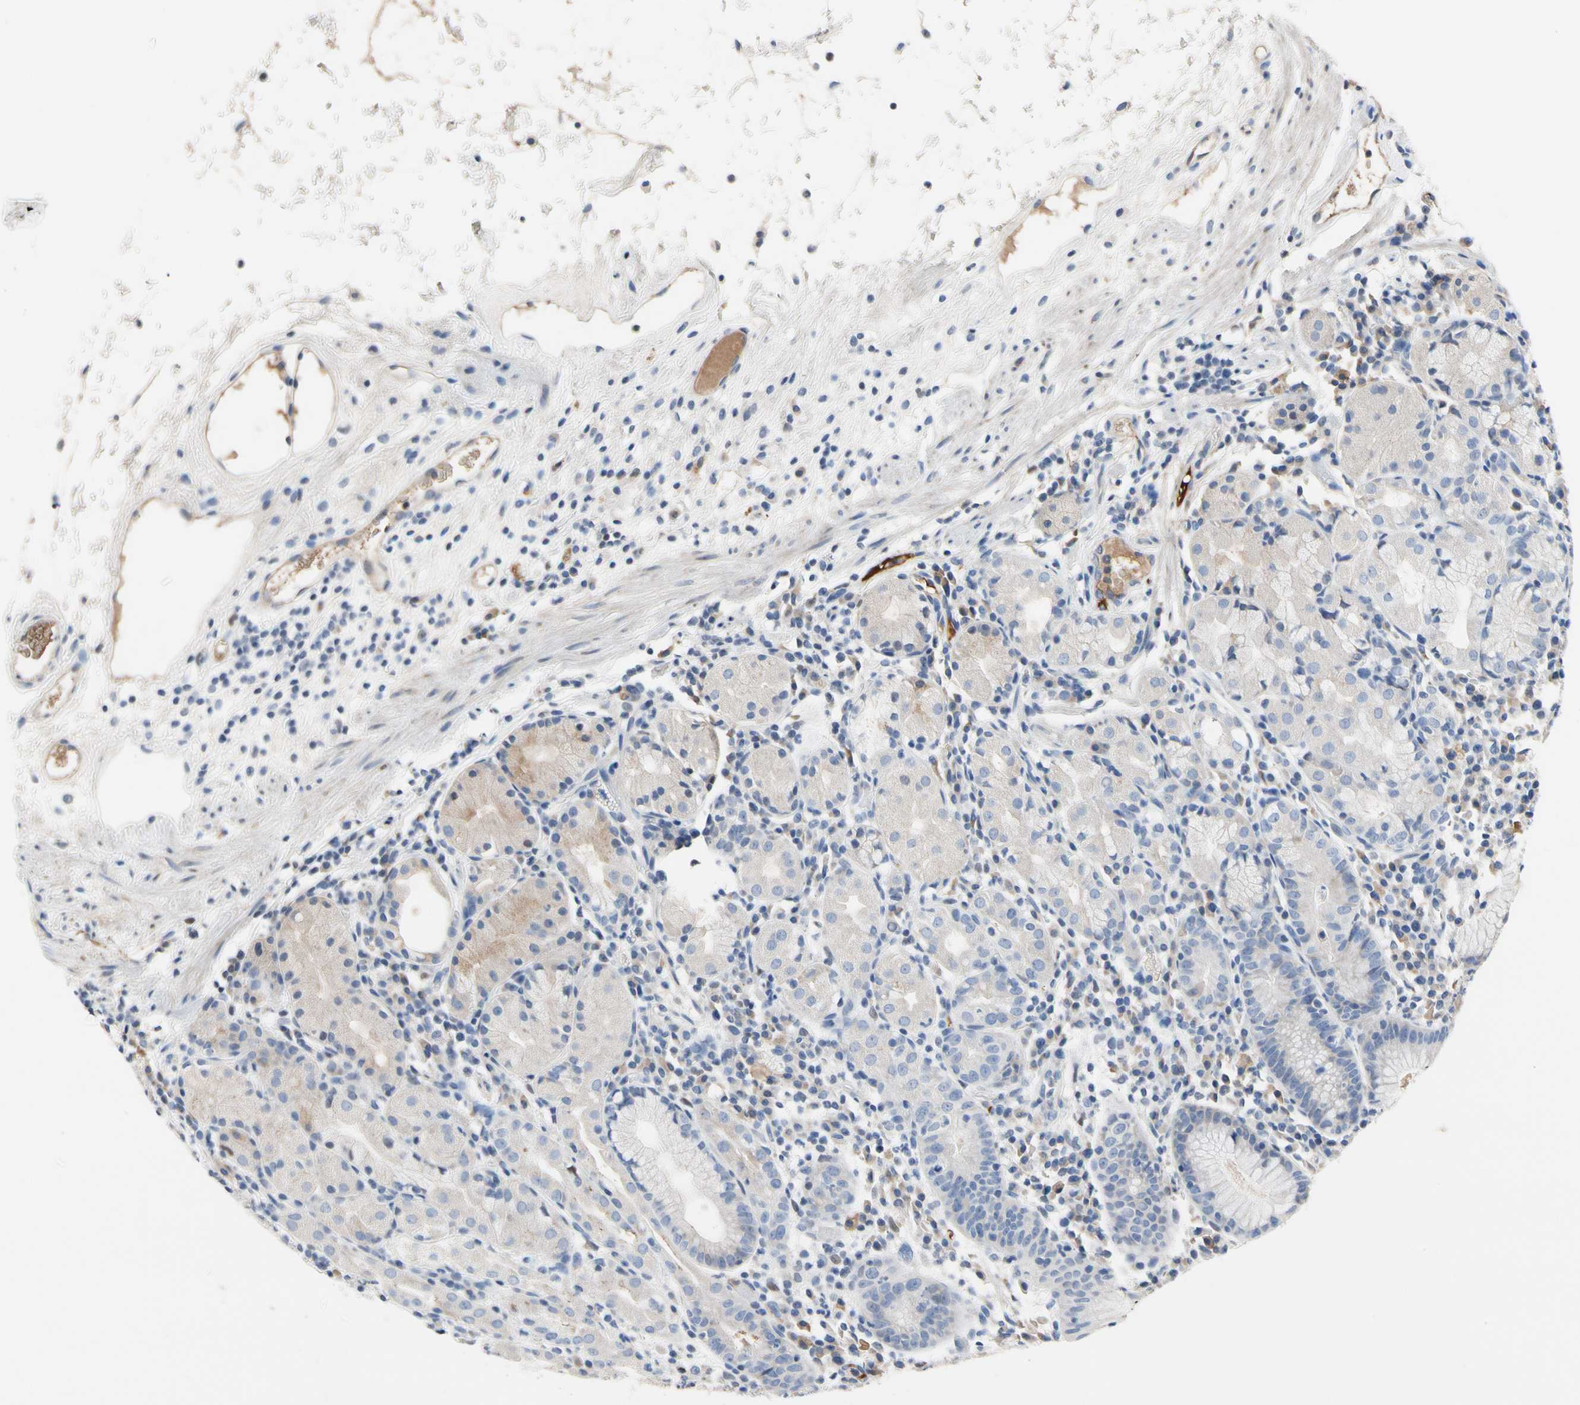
{"staining": {"intensity": "negative", "quantity": "none", "location": "none"}, "tissue": "stomach", "cell_type": "Glandular cells", "image_type": "normal", "snomed": [{"axis": "morphology", "description": "Normal tissue, NOS"}, {"axis": "topography", "description": "Stomach"}, {"axis": "topography", "description": "Stomach, lower"}], "caption": "High magnification brightfield microscopy of benign stomach stained with DAB (brown) and counterstained with hematoxylin (blue): glandular cells show no significant staining. Nuclei are stained in blue.", "gene": "ECRG4", "patient": {"sex": "female", "age": 75}}